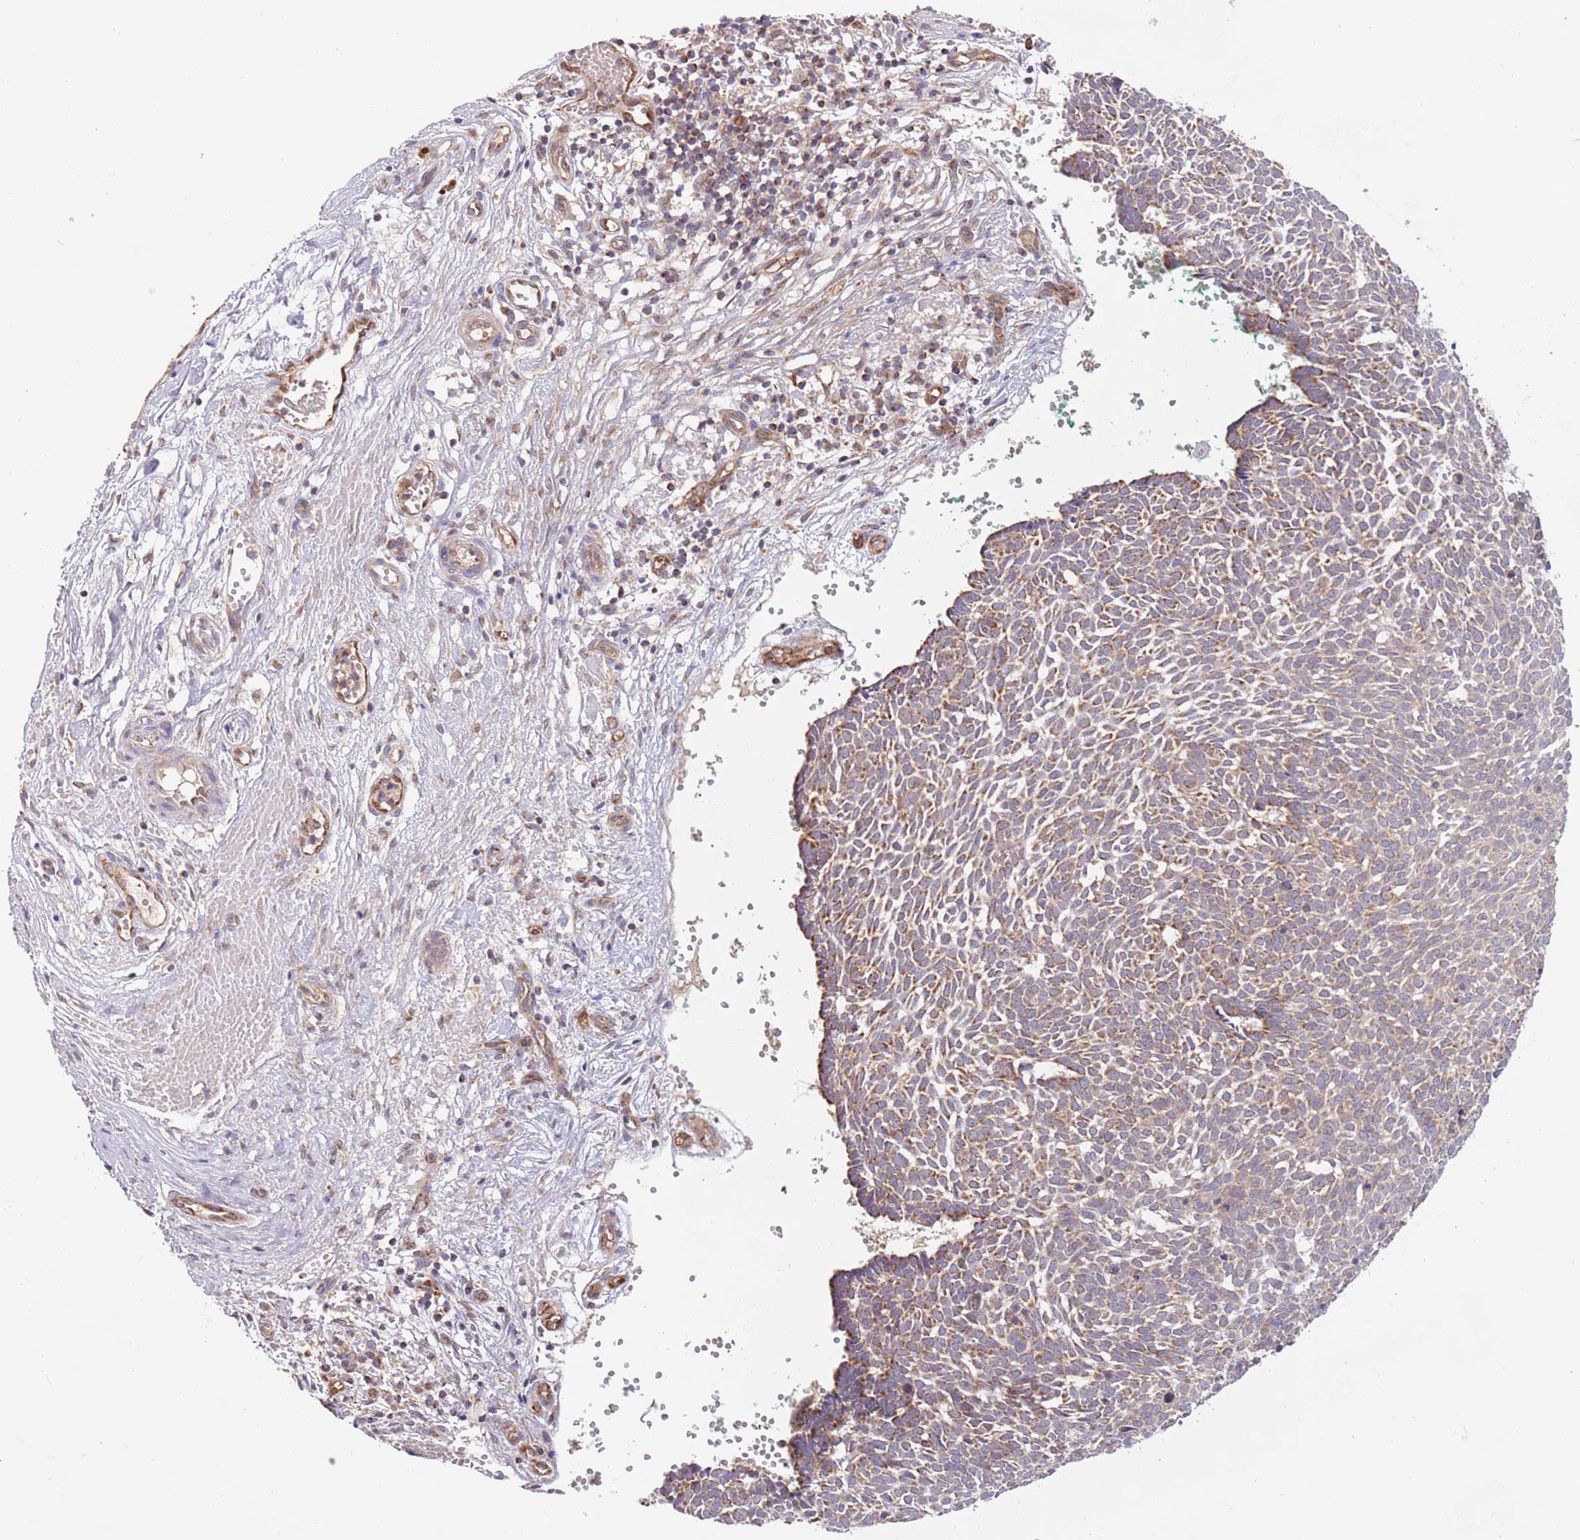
{"staining": {"intensity": "moderate", "quantity": ">75%", "location": "cytoplasmic/membranous"}, "tissue": "skin cancer", "cell_type": "Tumor cells", "image_type": "cancer", "snomed": [{"axis": "morphology", "description": "Basal cell carcinoma"}, {"axis": "topography", "description": "Skin"}], "caption": "A high-resolution photomicrograph shows immunohistochemistry (IHC) staining of skin cancer (basal cell carcinoma), which demonstrates moderate cytoplasmic/membranous positivity in about >75% of tumor cells.", "gene": "GUK1", "patient": {"sex": "male", "age": 61}}